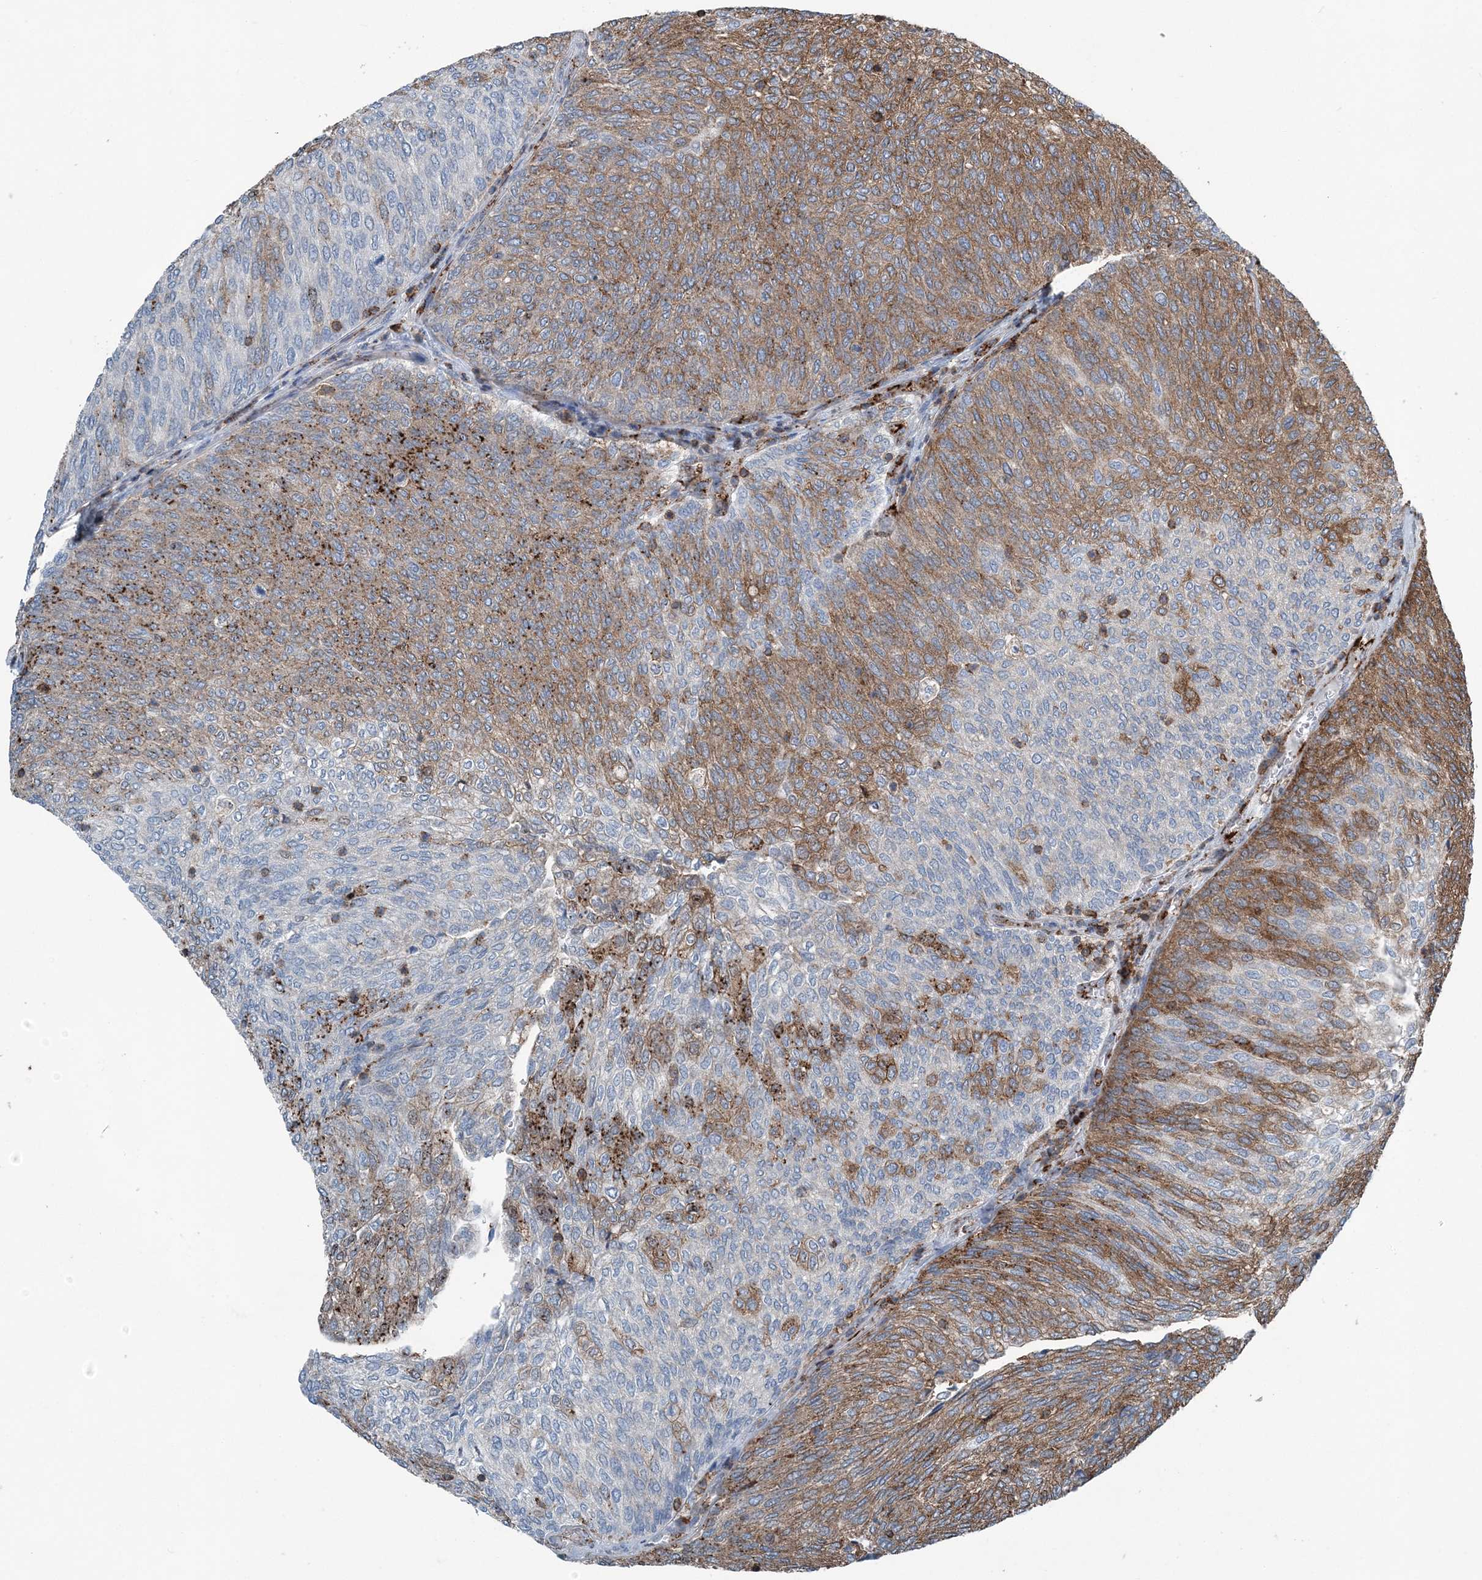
{"staining": {"intensity": "moderate", "quantity": "25%-75%", "location": "cytoplasmic/membranous"}, "tissue": "urothelial cancer", "cell_type": "Tumor cells", "image_type": "cancer", "snomed": [{"axis": "morphology", "description": "Urothelial carcinoma, Low grade"}, {"axis": "topography", "description": "Urinary bladder"}], "caption": "High-power microscopy captured an immunohistochemistry image of urothelial carcinoma (low-grade), revealing moderate cytoplasmic/membranous staining in about 25%-75% of tumor cells.", "gene": "CFL1", "patient": {"sex": "female", "age": 79}}